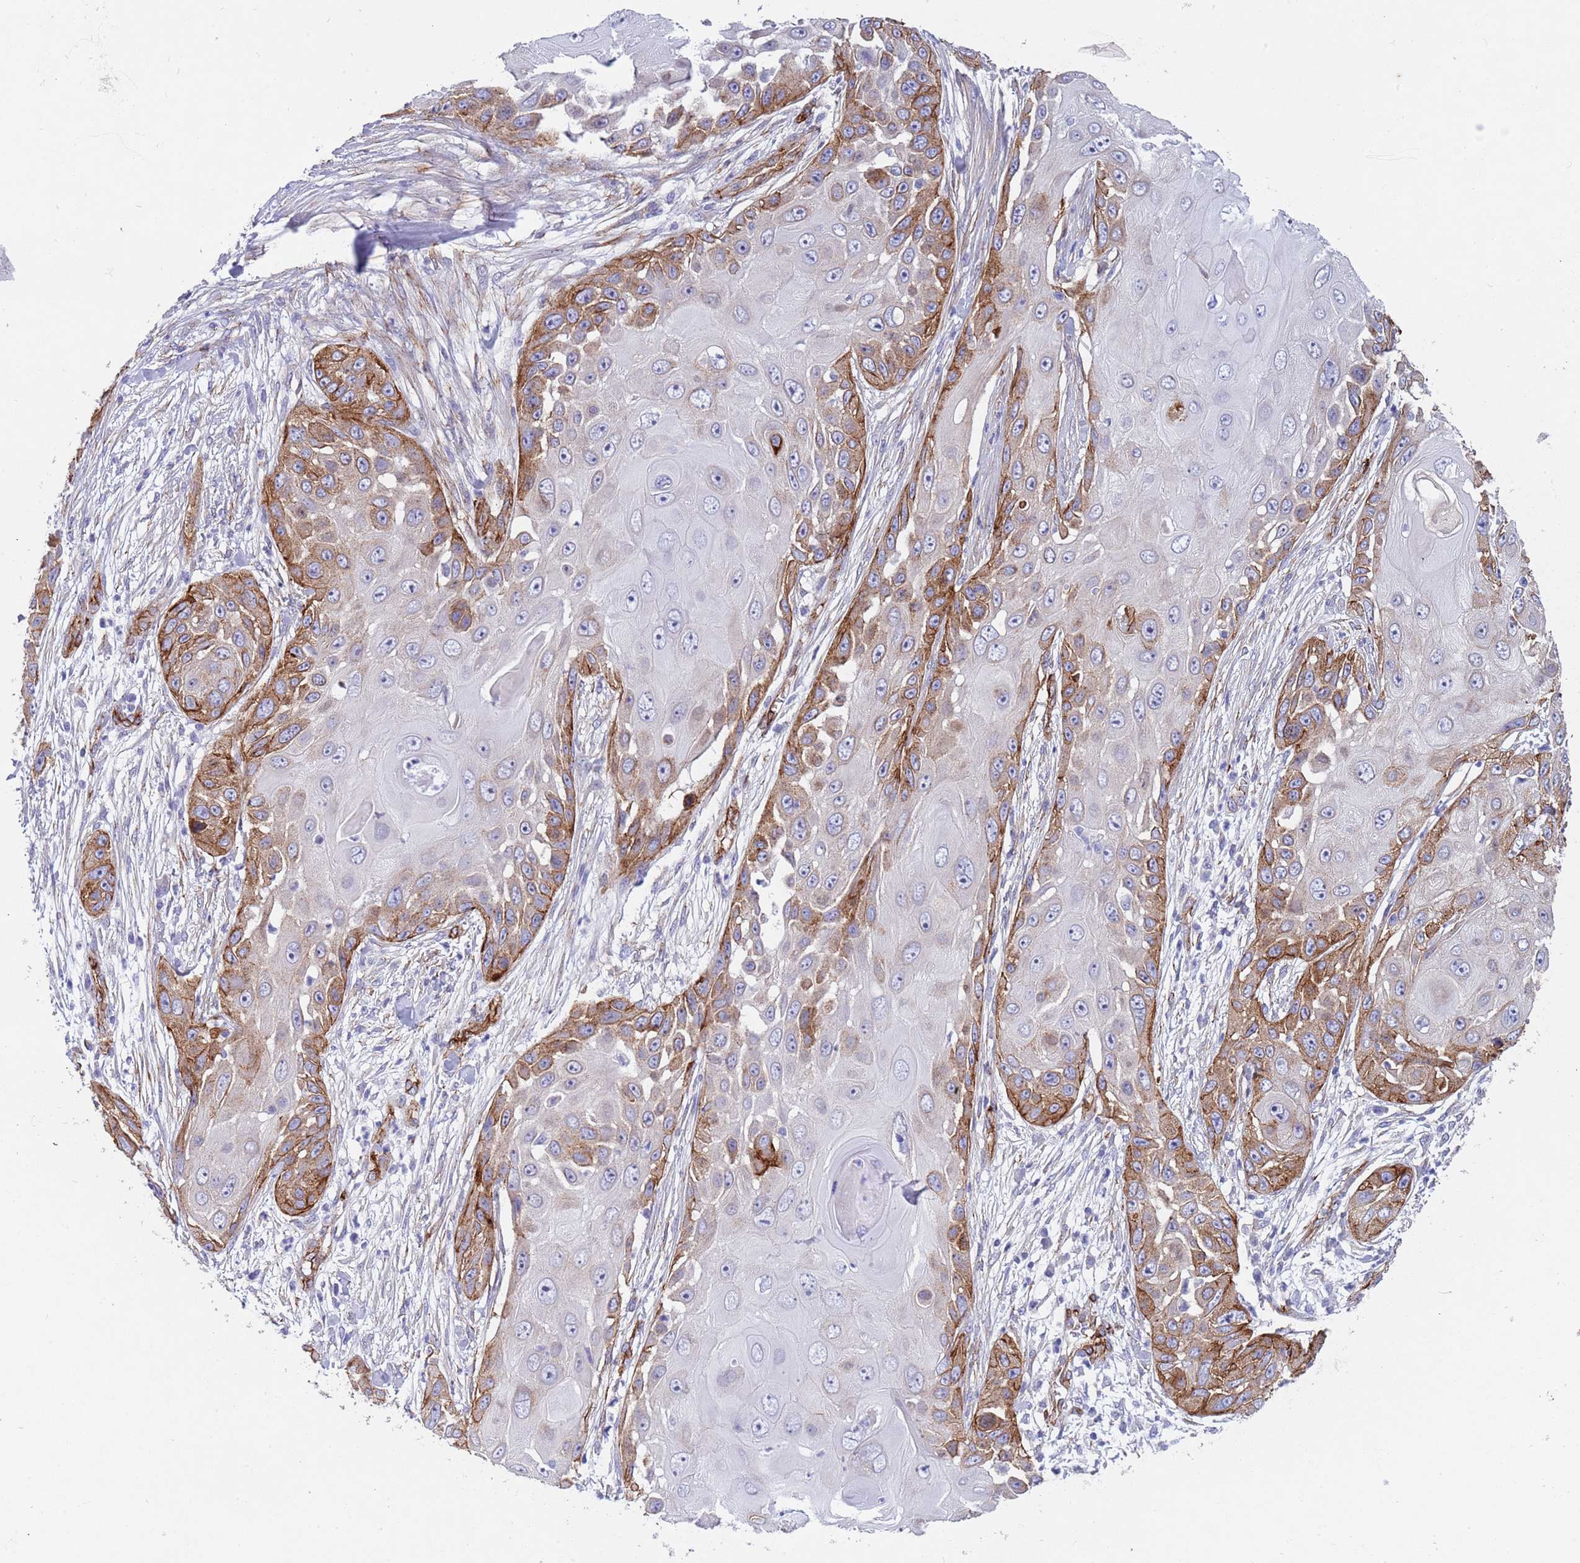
{"staining": {"intensity": "moderate", "quantity": "25%-75%", "location": "cytoplasmic/membranous"}, "tissue": "skin cancer", "cell_type": "Tumor cells", "image_type": "cancer", "snomed": [{"axis": "morphology", "description": "Squamous cell carcinoma, NOS"}, {"axis": "topography", "description": "Skin"}], "caption": "Immunohistochemistry (IHC) (DAB) staining of squamous cell carcinoma (skin) displays moderate cytoplasmic/membranous protein staining in about 25%-75% of tumor cells. (DAB = brown stain, brightfield microscopy at high magnification).", "gene": "CAV2", "patient": {"sex": "female", "age": 44}}